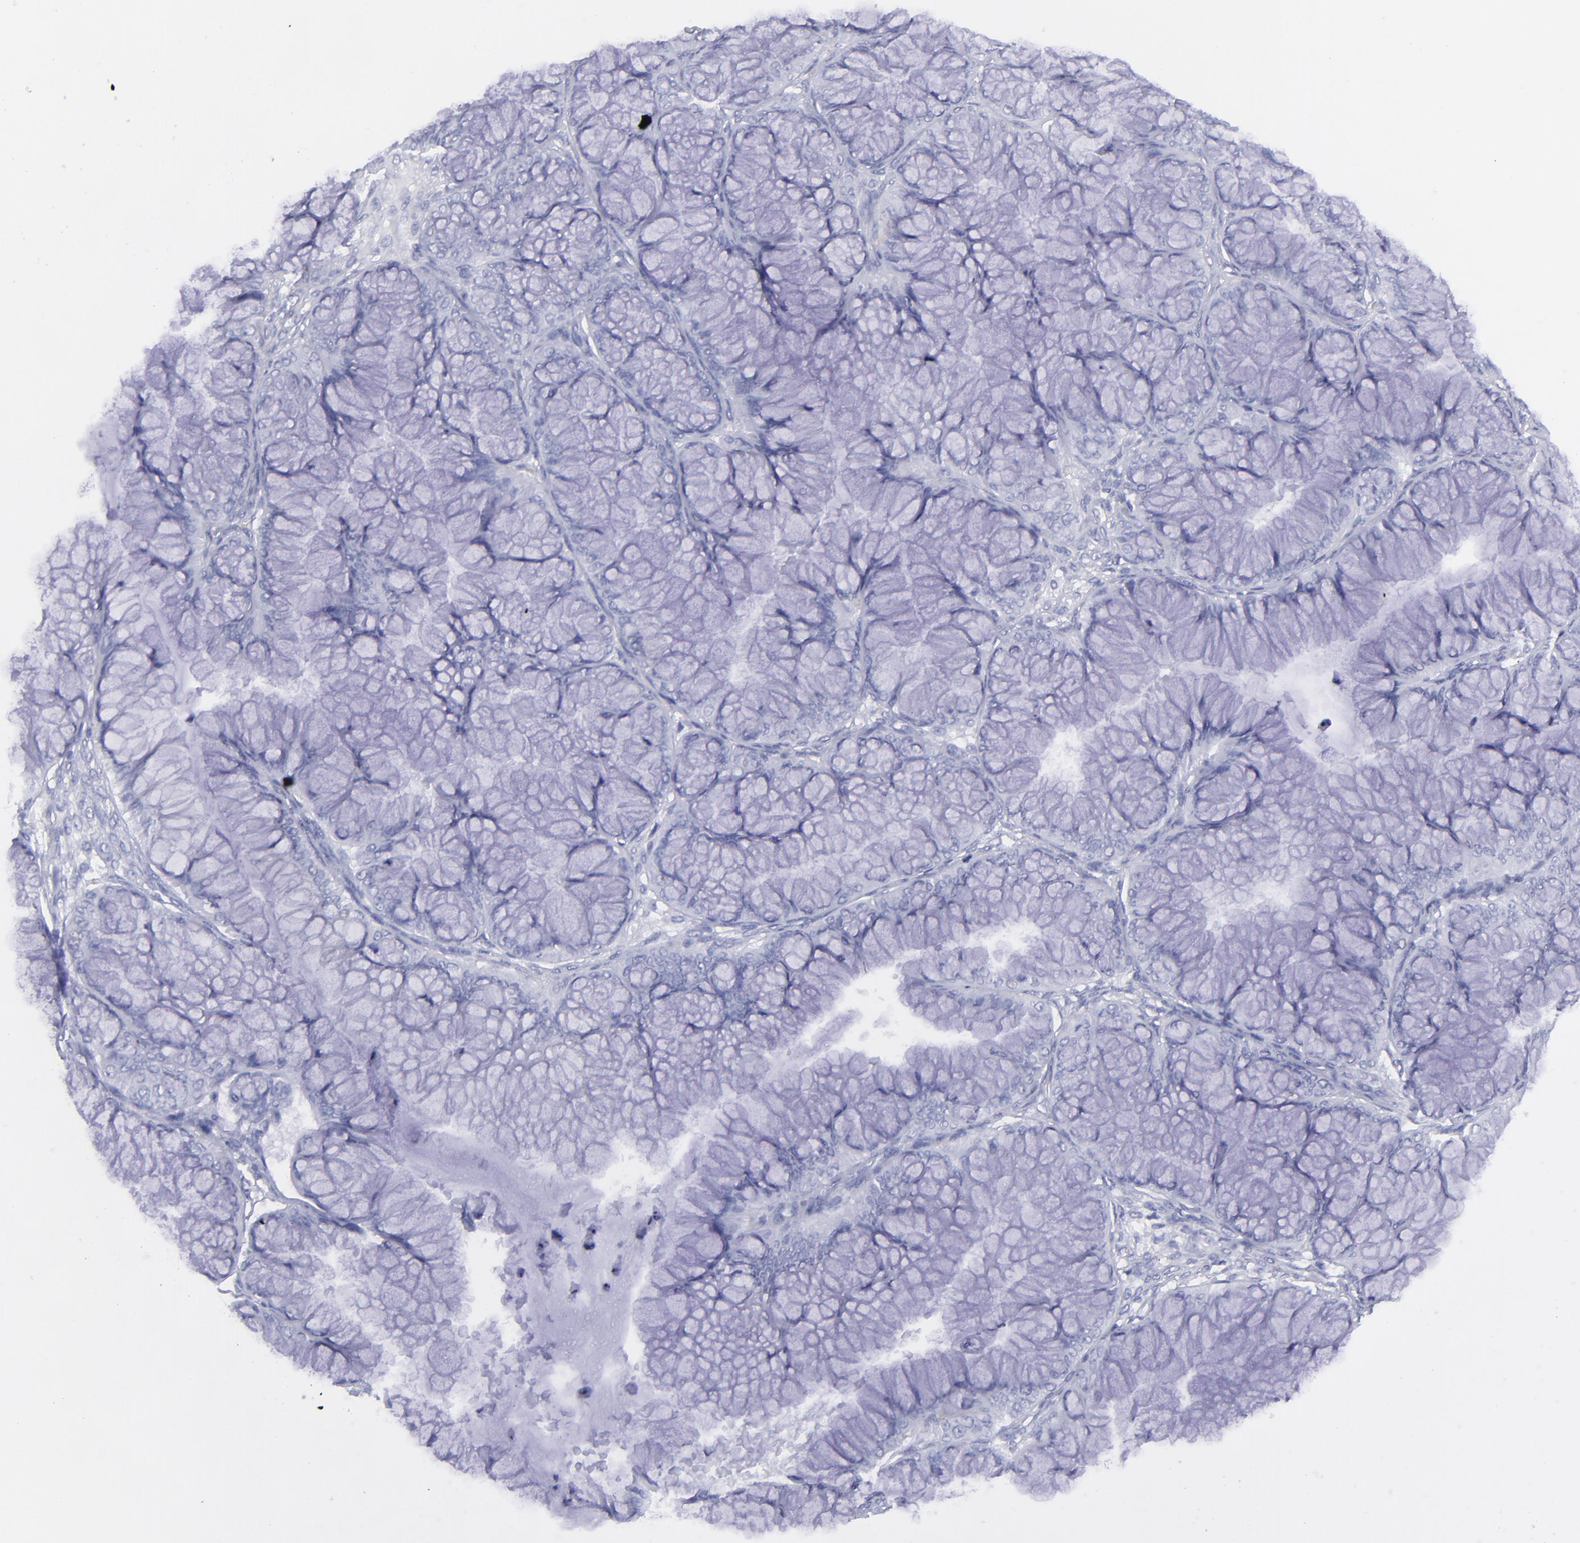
{"staining": {"intensity": "negative", "quantity": "none", "location": "none"}, "tissue": "ovarian cancer", "cell_type": "Tumor cells", "image_type": "cancer", "snomed": [{"axis": "morphology", "description": "Cystadenocarcinoma, mucinous, NOS"}, {"axis": "topography", "description": "Ovary"}], "caption": "This photomicrograph is of mucinous cystadenocarcinoma (ovarian) stained with IHC to label a protein in brown with the nuclei are counter-stained blue. There is no positivity in tumor cells.", "gene": "SELPLG", "patient": {"sex": "female", "age": 63}}